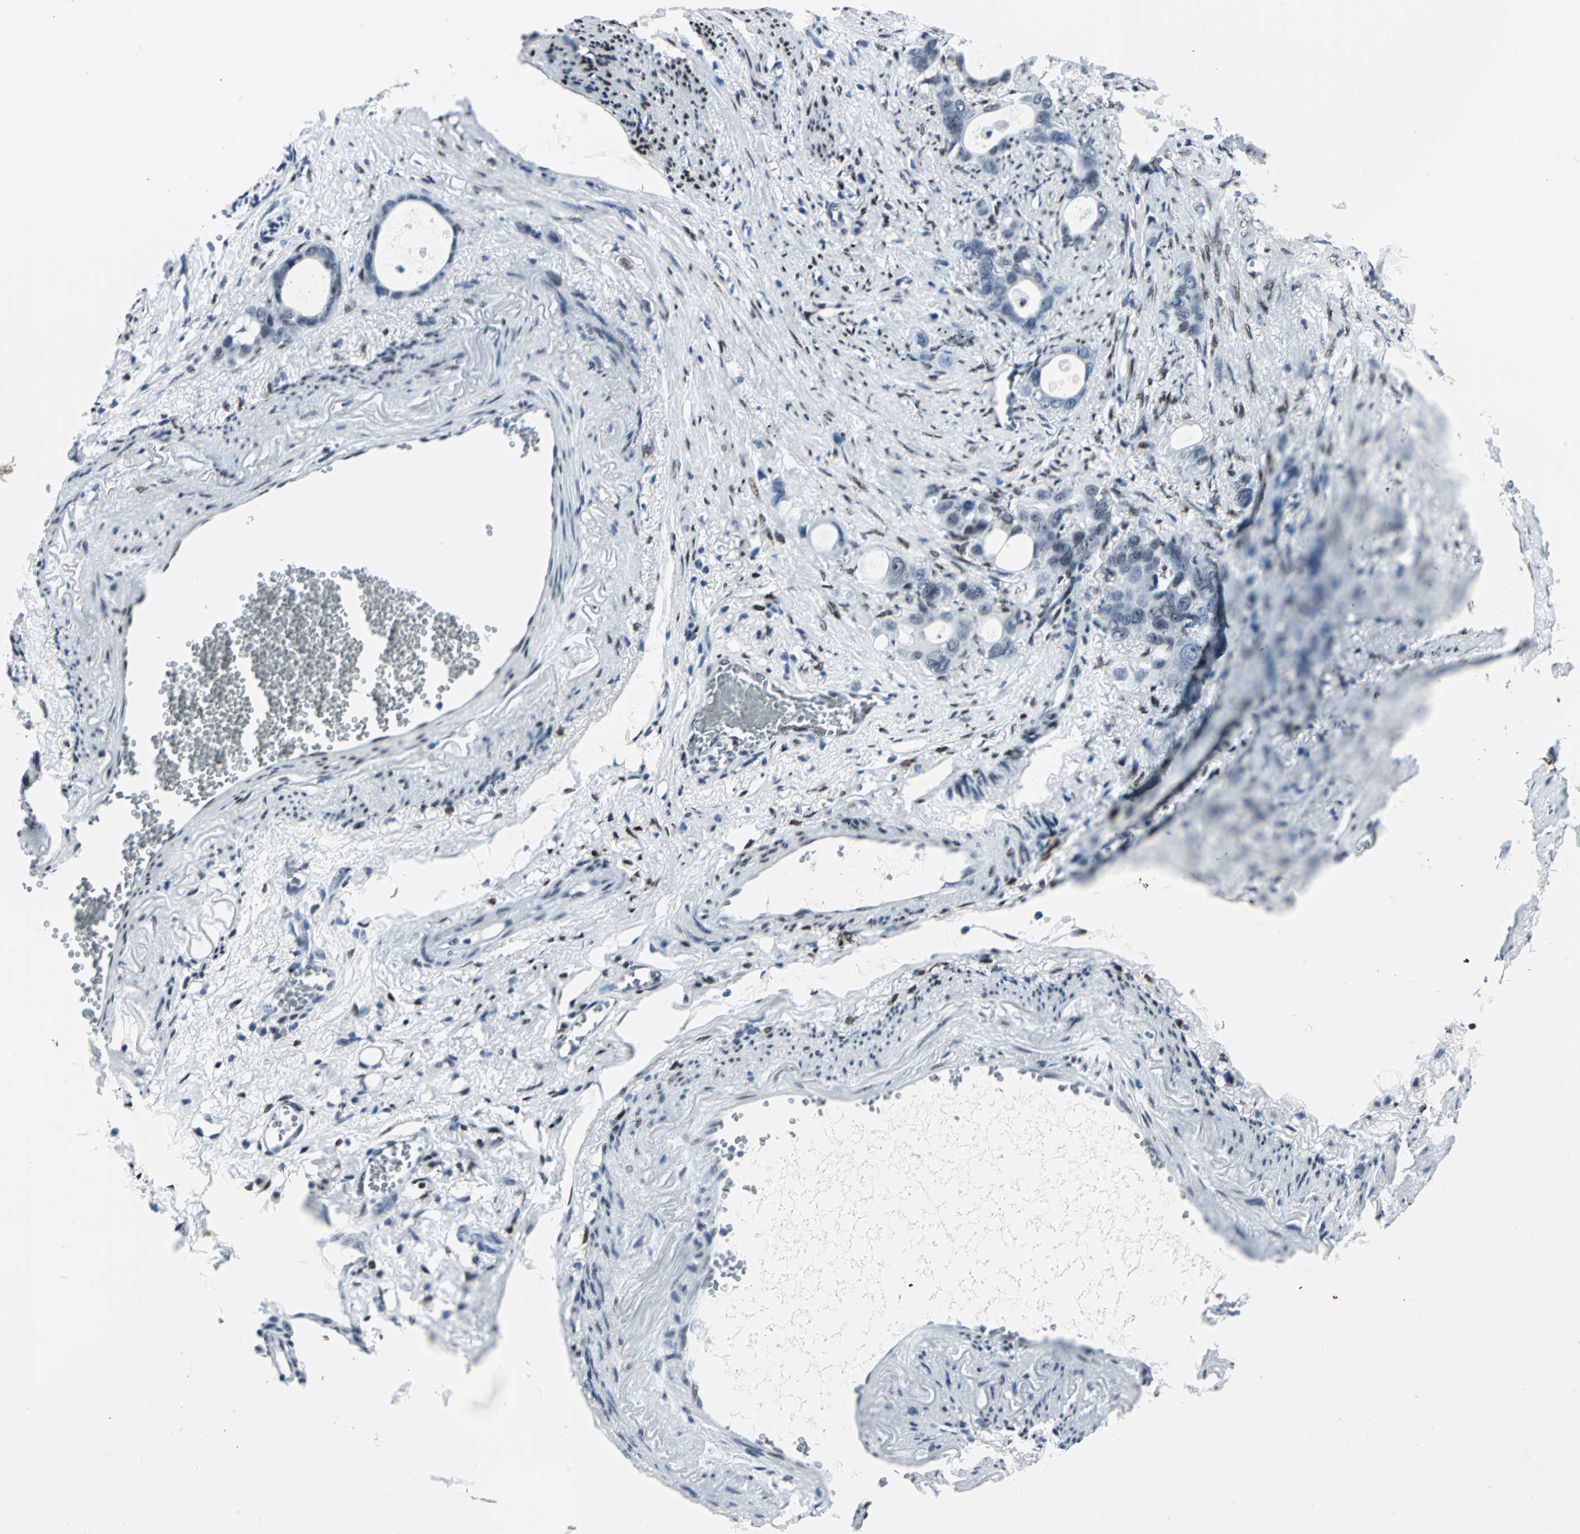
{"staining": {"intensity": "negative", "quantity": "none", "location": "none"}, "tissue": "stomach cancer", "cell_type": "Tumor cells", "image_type": "cancer", "snomed": [{"axis": "morphology", "description": "Adenocarcinoma, NOS"}, {"axis": "topography", "description": "Stomach"}], "caption": "Tumor cells show no significant protein positivity in stomach adenocarcinoma. (Stains: DAB (3,3'-diaminobenzidine) IHC with hematoxylin counter stain, Microscopy: brightfield microscopy at high magnification).", "gene": "MEIS2", "patient": {"sex": "female", "age": 75}}